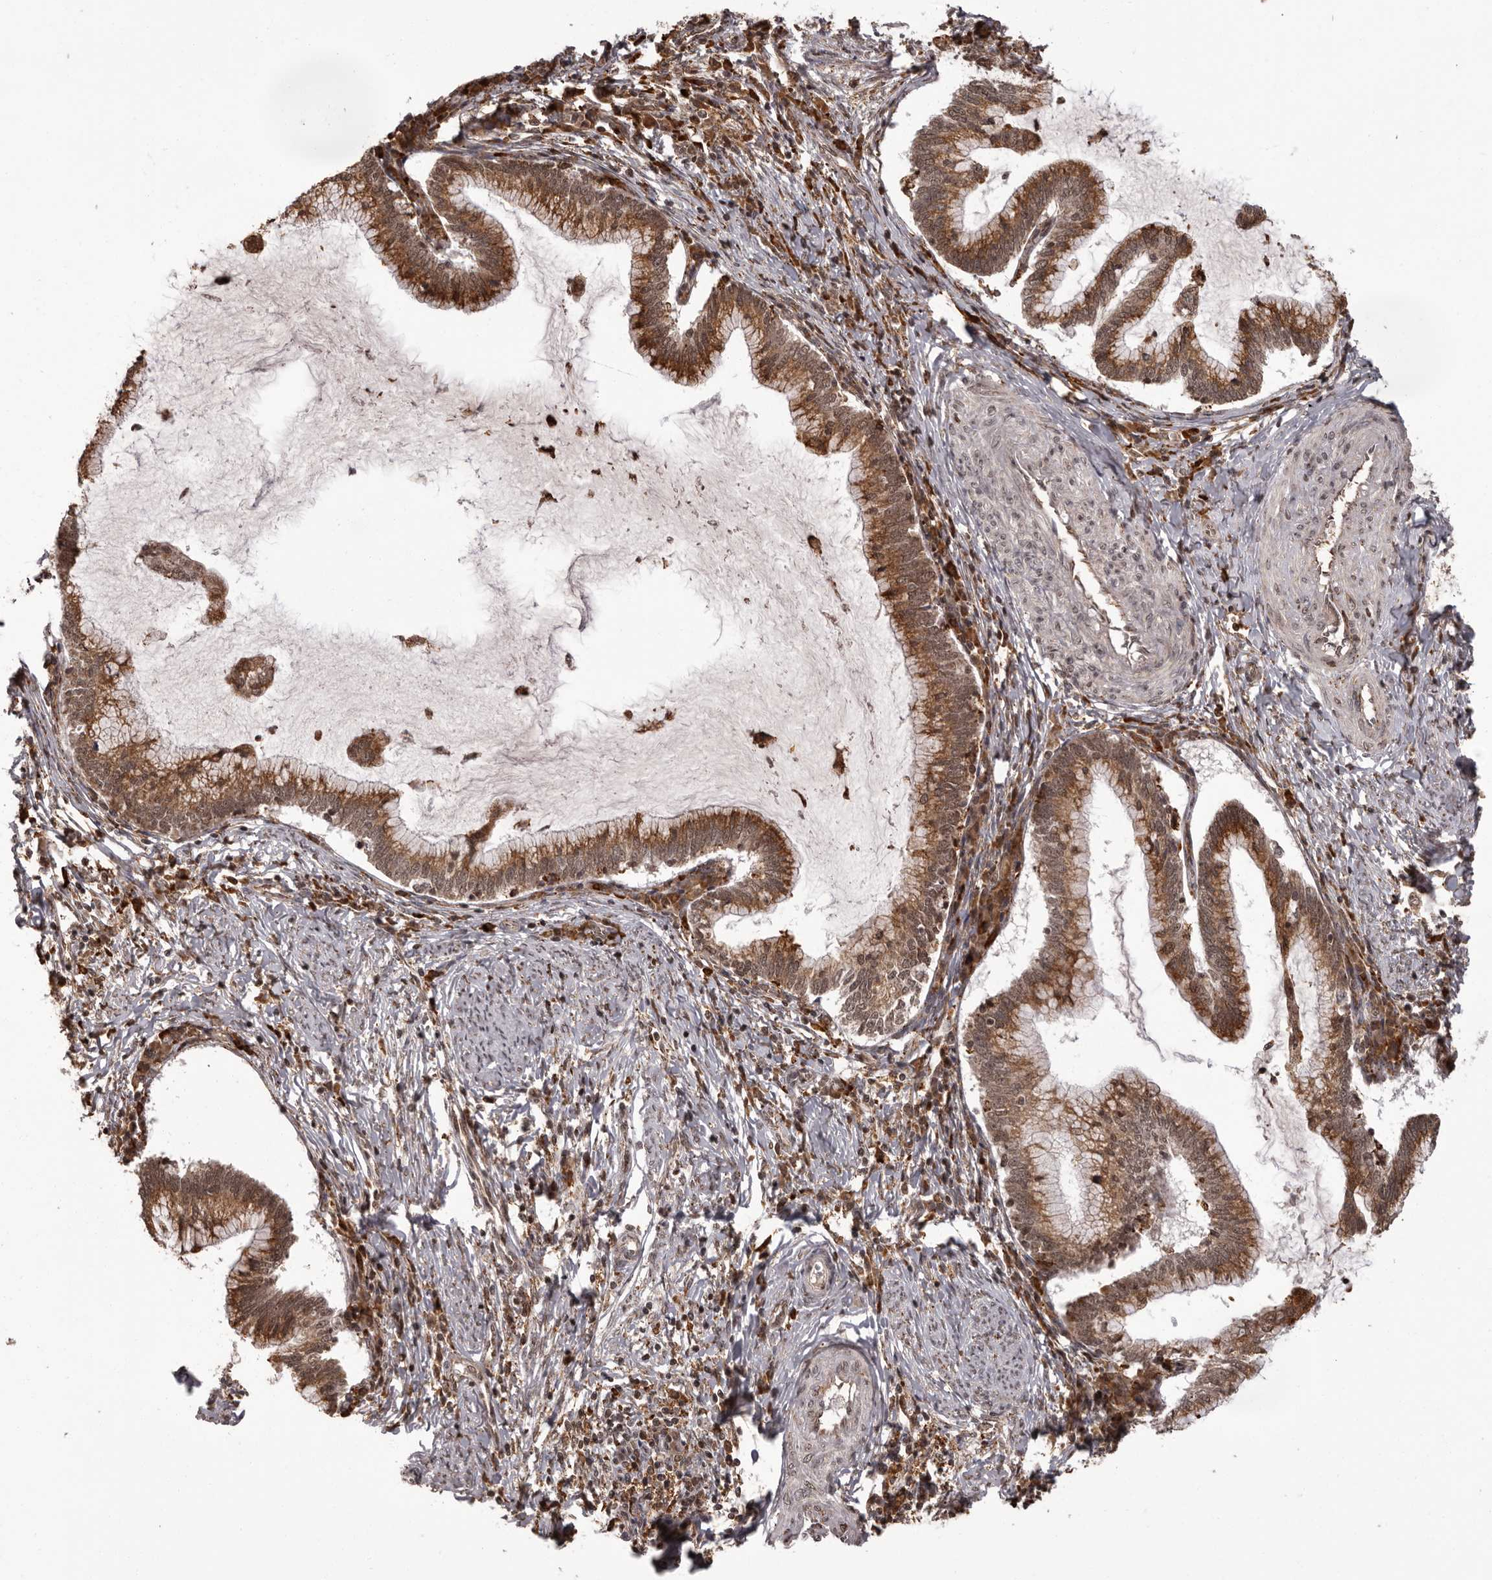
{"staining": {"intensity": "moderate", "quantity": ">75%", "location": "cytoplasmic/membranous,nuclear"}, "tissue": "cervical cancer", "cell_type": "Tumor cells", "image_type": "cancer", "snomed": [{"axis": "morphology", "description": "Adenocarcinoma, NOS"}, {"axis": "topography", "description": "Cervix"}], "caption": "Tumor cells display medium levels of moderate cytoplasmic/membranous and nuclear expression in approximately >75% of cells in human adenocarcinoma (cervical). (Brightfield microscopy of DAB IHC at high magnification).", "gene": "IL32", "patient": {"sex": "female", "age": 36}}